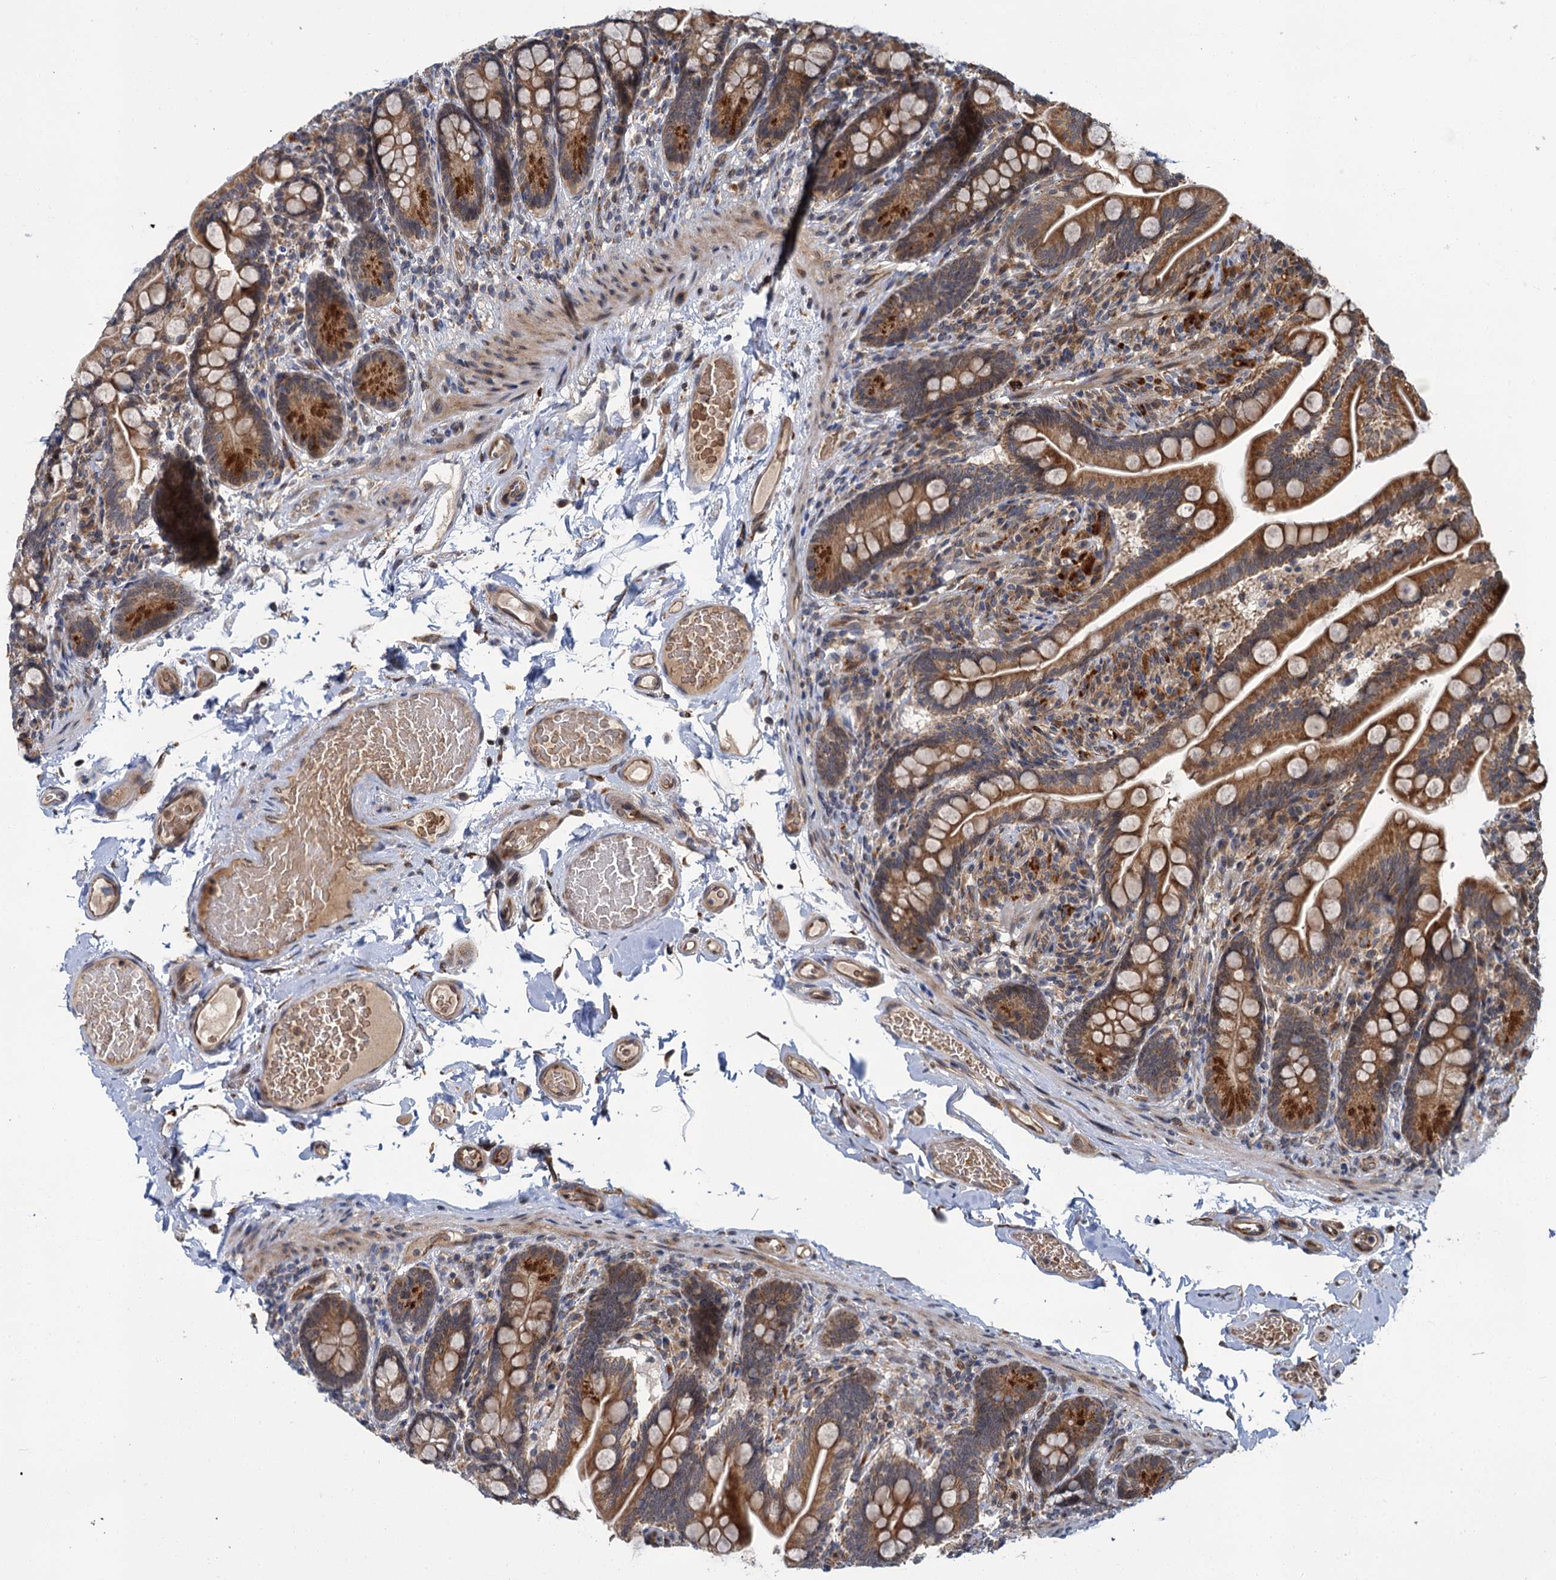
{"staining": {"intensity": "strong", "quantity": ">75%", "location": "cytoplasmic/membranous"}, "tissue": "small intestine", "cell_type": "Glandular cells", "image_type": "normal", "snomed": [{"axis": "morphology", "description": "Normal tissue, NOS"}, {"axis": "topography", "description": "Small intestine"}], "caption": "Immunohistochemical staining of benign human small intestine reveals strong cytoplasmic/membranous protein expression in about >75% of glandular cells. The staining is performed using DAB (3,3'-diaminobenzidine) brown chromogen to label protein expression. The nuclei are counter-stained blue using hematoxylin.", "gene": "APBA2", "patient": {"sex": "female", "age": 64}}